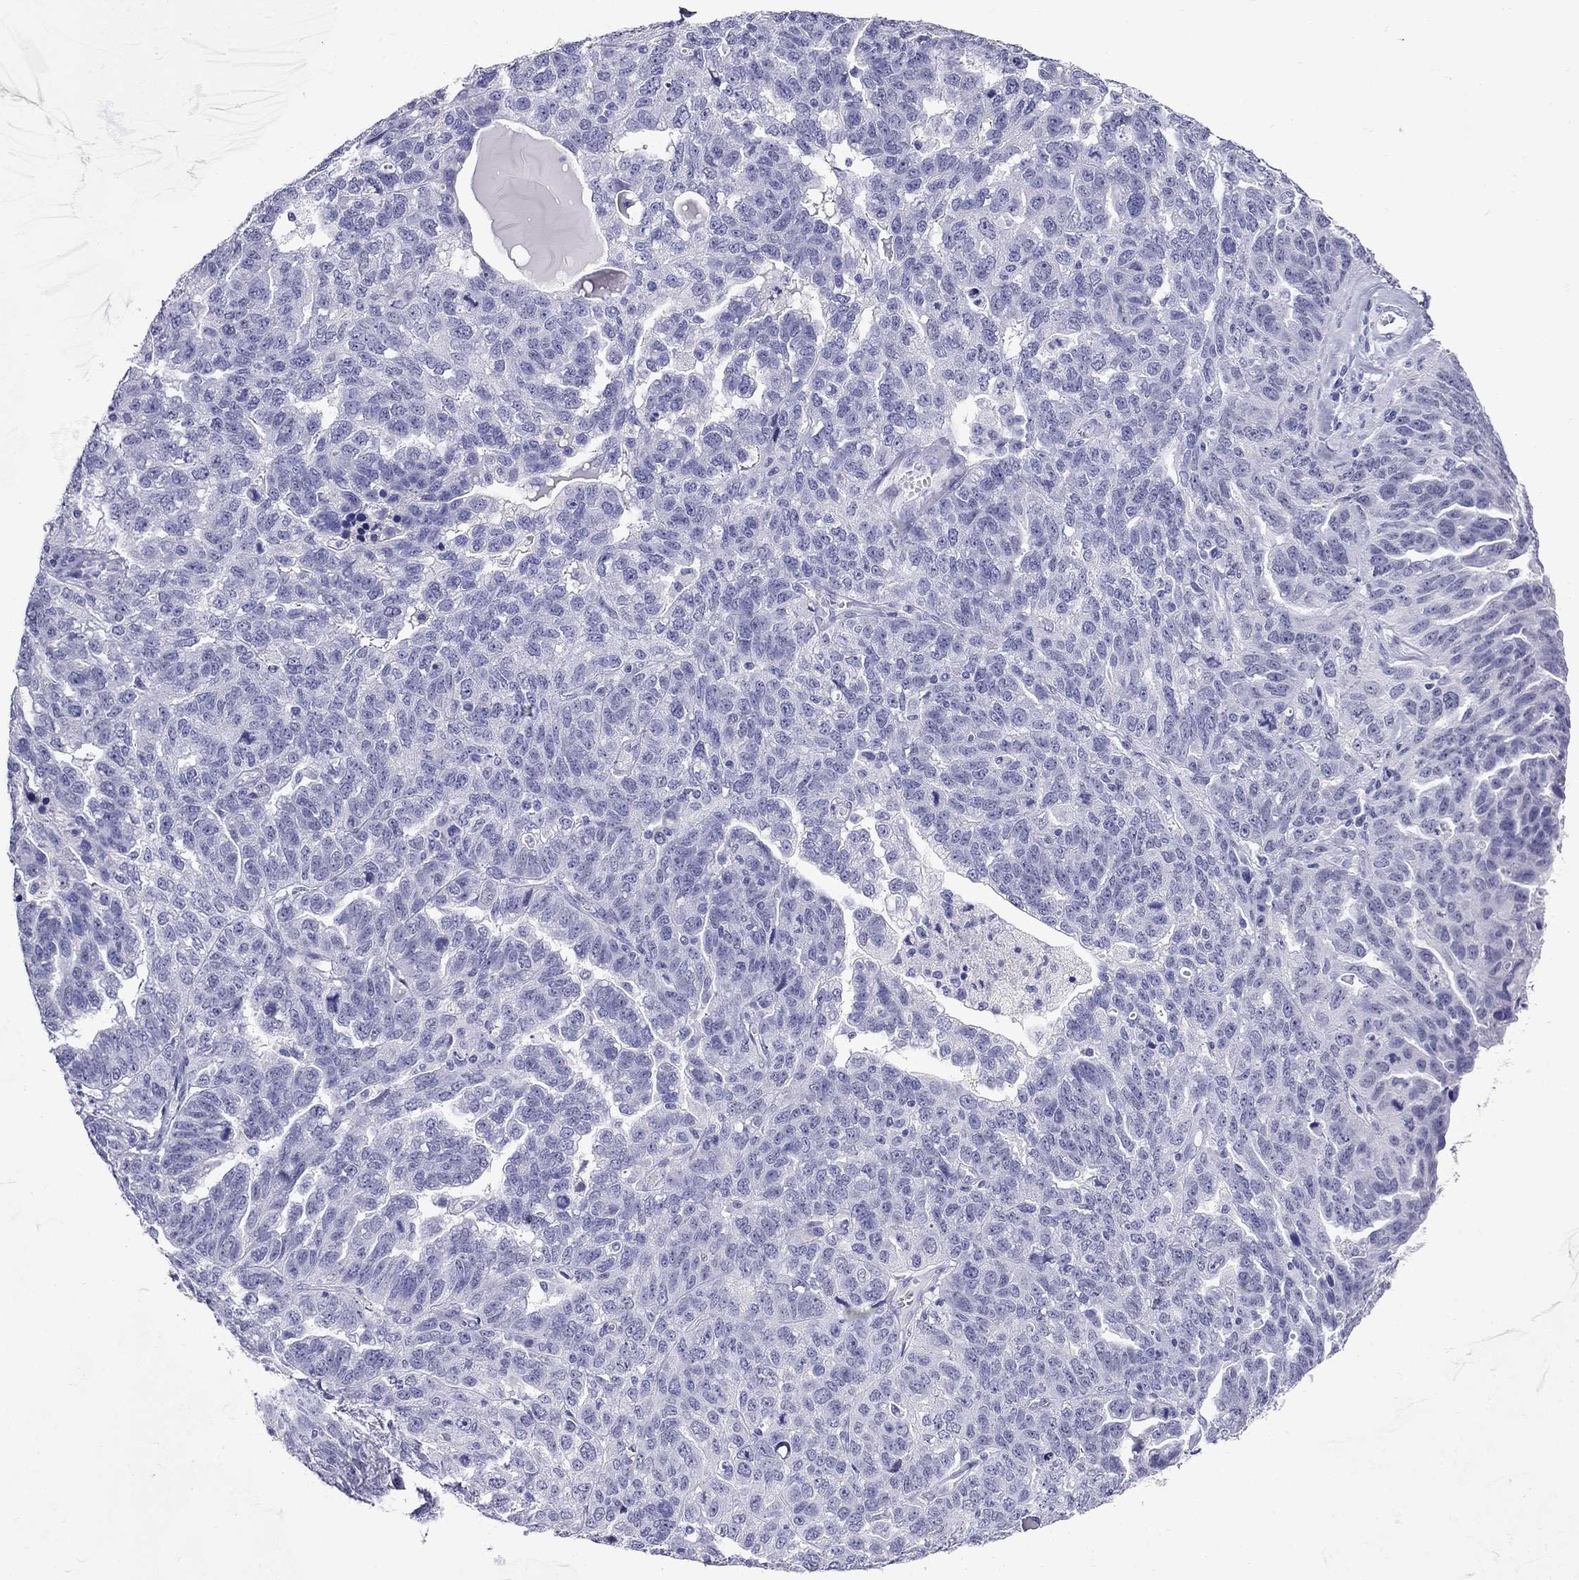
{"staining": {"intensity": "negative", "quantity": "none", "location": "none"}, "tissue": "ovarian cancer", "cell_type": "Tumor cells", "image_type": "cancer", "snomed": [{"axis": "morphology", "description": "Cystadenocarcinoma, serous, NOS"}, {"axis": "topography", "description": "Ovary"}], "caption": "Image shows no protein staining in tumor cells of ovarian serous cystadenocarcinoma tissue.", "gene": "PPP1R36", "patient": {"sex": "female", "age": 71}}